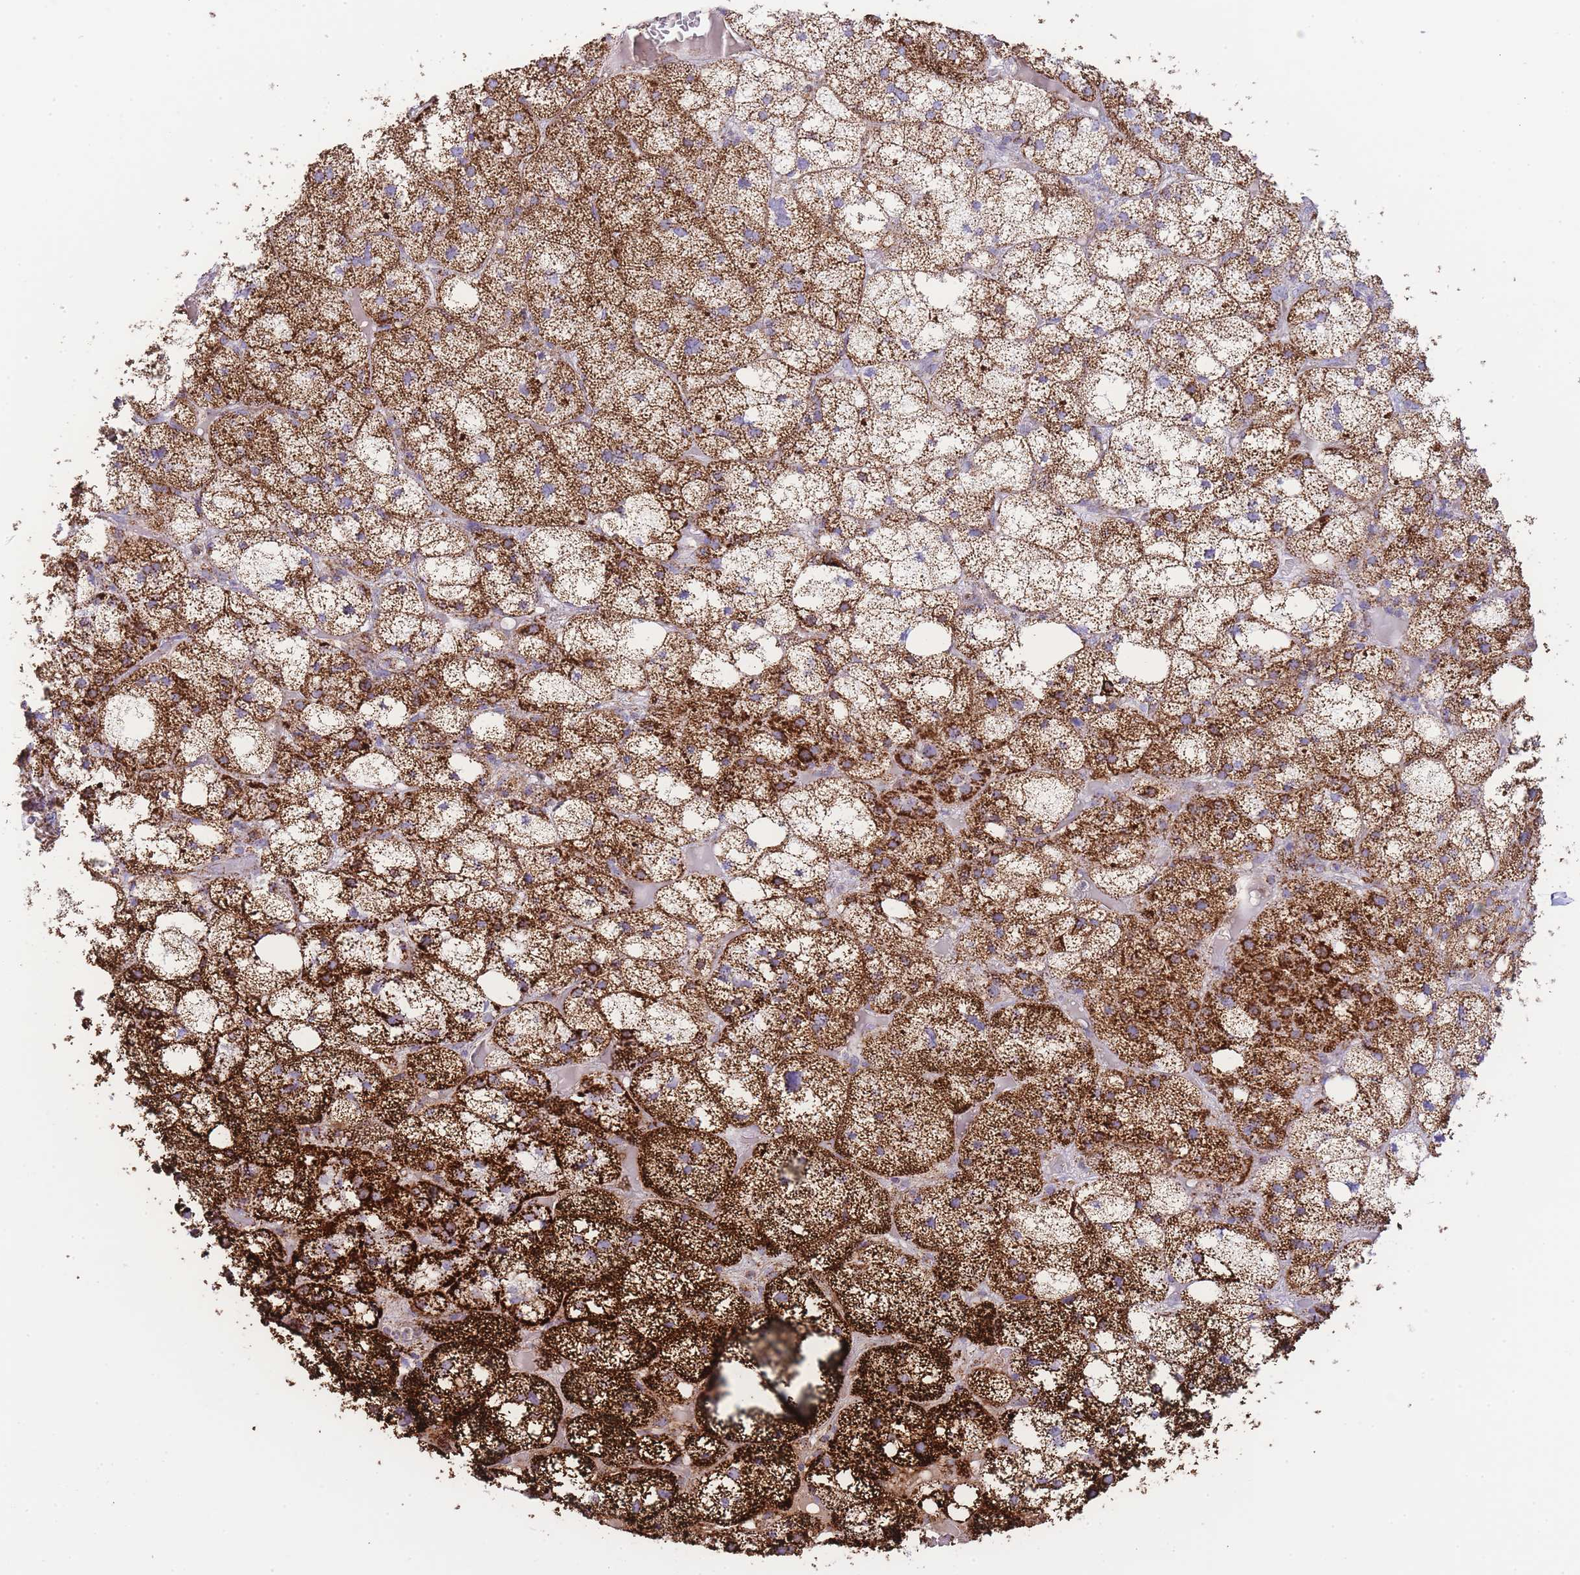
{"staining": {"intensity": "strong", "quantity": ">75%", "location": "cytoplasmic/membranous"}, "tissue": "adrenal gland", "cell_type": "Glandular cells", "image_type": "normal", "snomed": [{"axis": "morphology", "description": "Normal tissue, NOS"}, {"axis": "topography", "description": "Adrenal gland"}], "caption": "About >75% of glandular cells in benign human adrenal gland show strong cytoplasmic/membranous protein expression as visualized by brown immunohistochemical staining.", "gene": "GSTM1", "patient": {"sex": "female", "age": 61}}